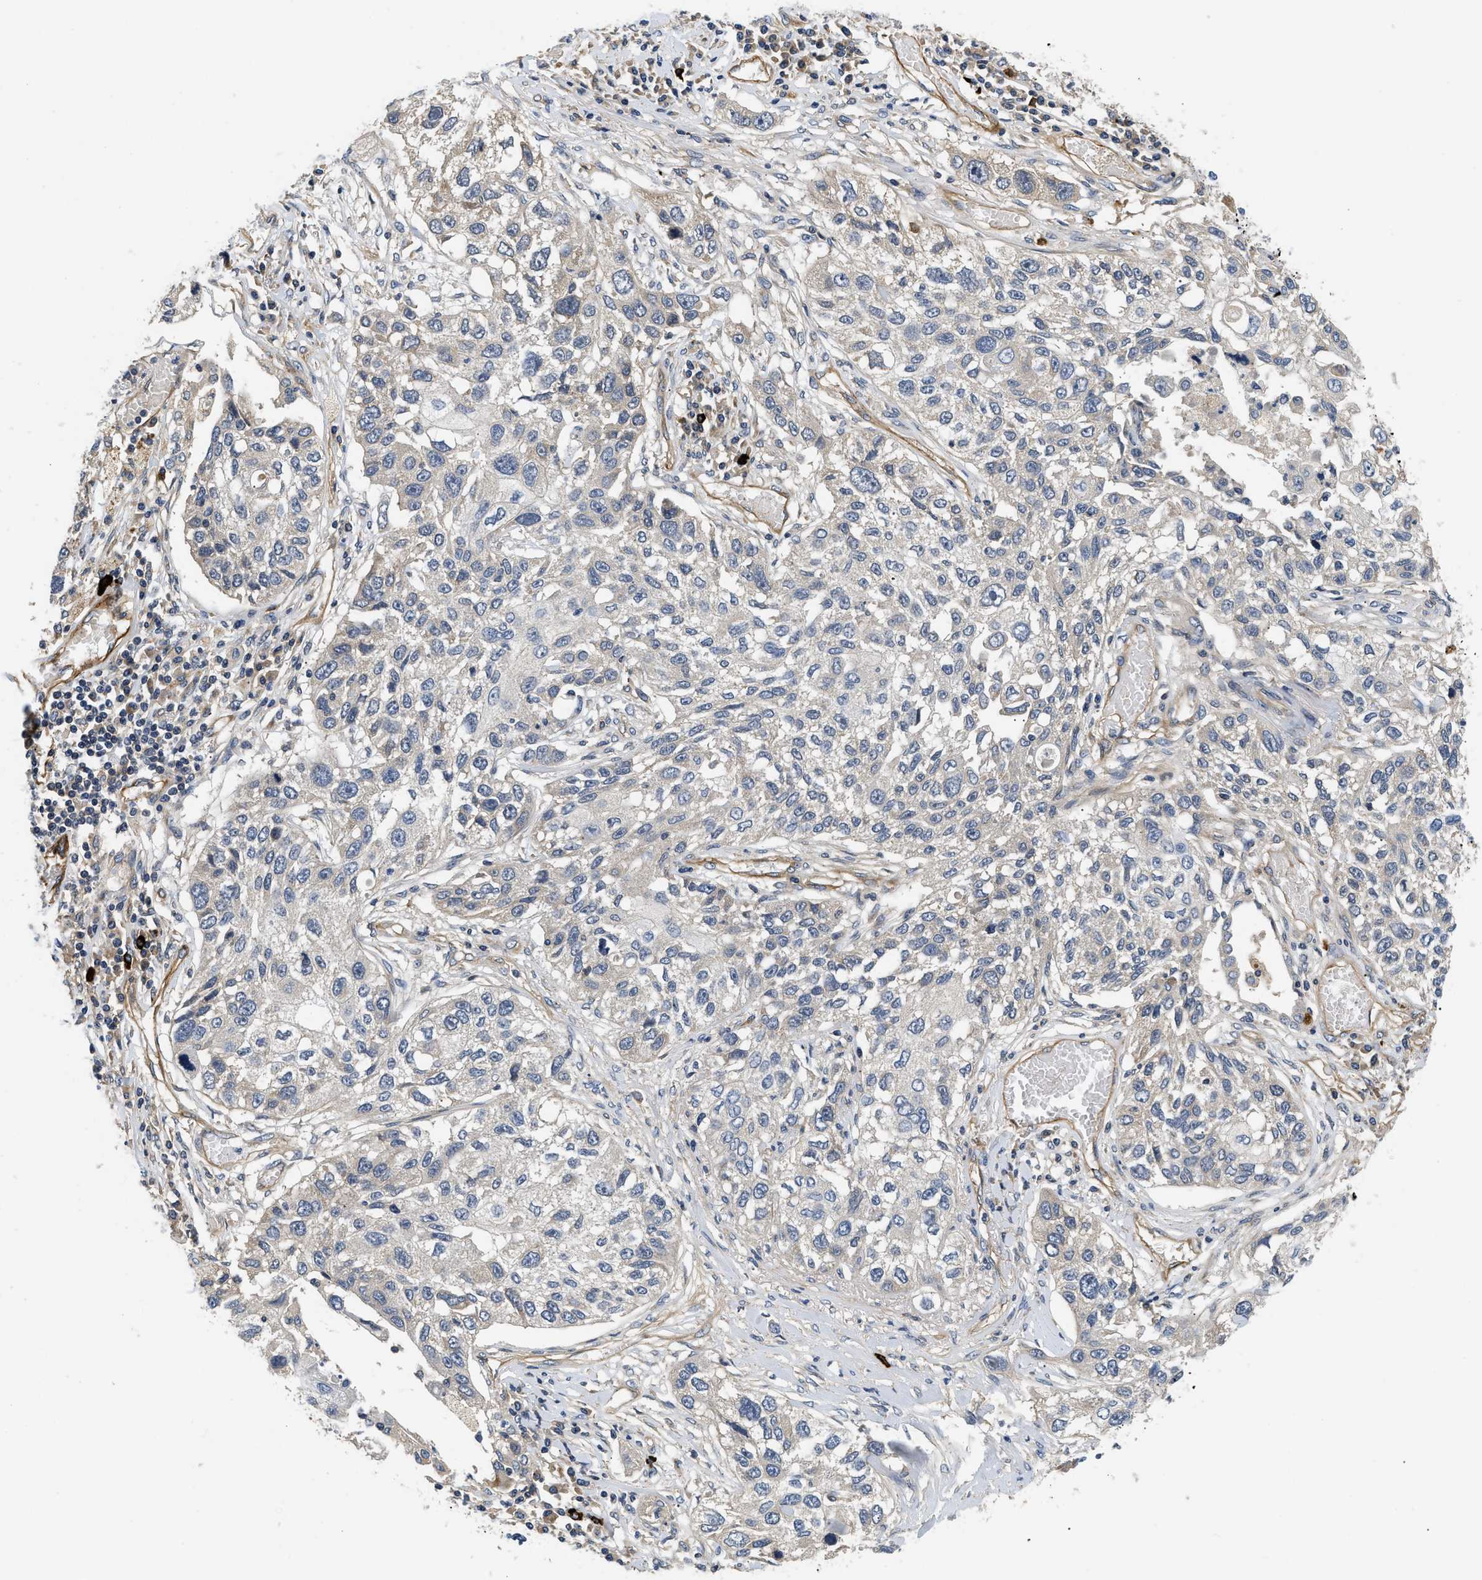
{"staining": {"intensity": "weak", "quantity": "<25%", "location": "cytoplasmic/membranous"}, "tissue": "lung cancer", "cell_type": "Tumor cells", "image_type": "cancer", "snomed": [{"axis": "morphology", "description": "Squamous cell carcinoma, NOS"}, {"axis": "topography", "description": "Lung"}], "caption": "This histopathology image is of lung cancer stained with IHC to label a protein in brown with the nuclei are counter-stained blue. There is no positivity in tumor cells.", "gene": "NME6", "patient": {"sex": "male", "age": 71}}